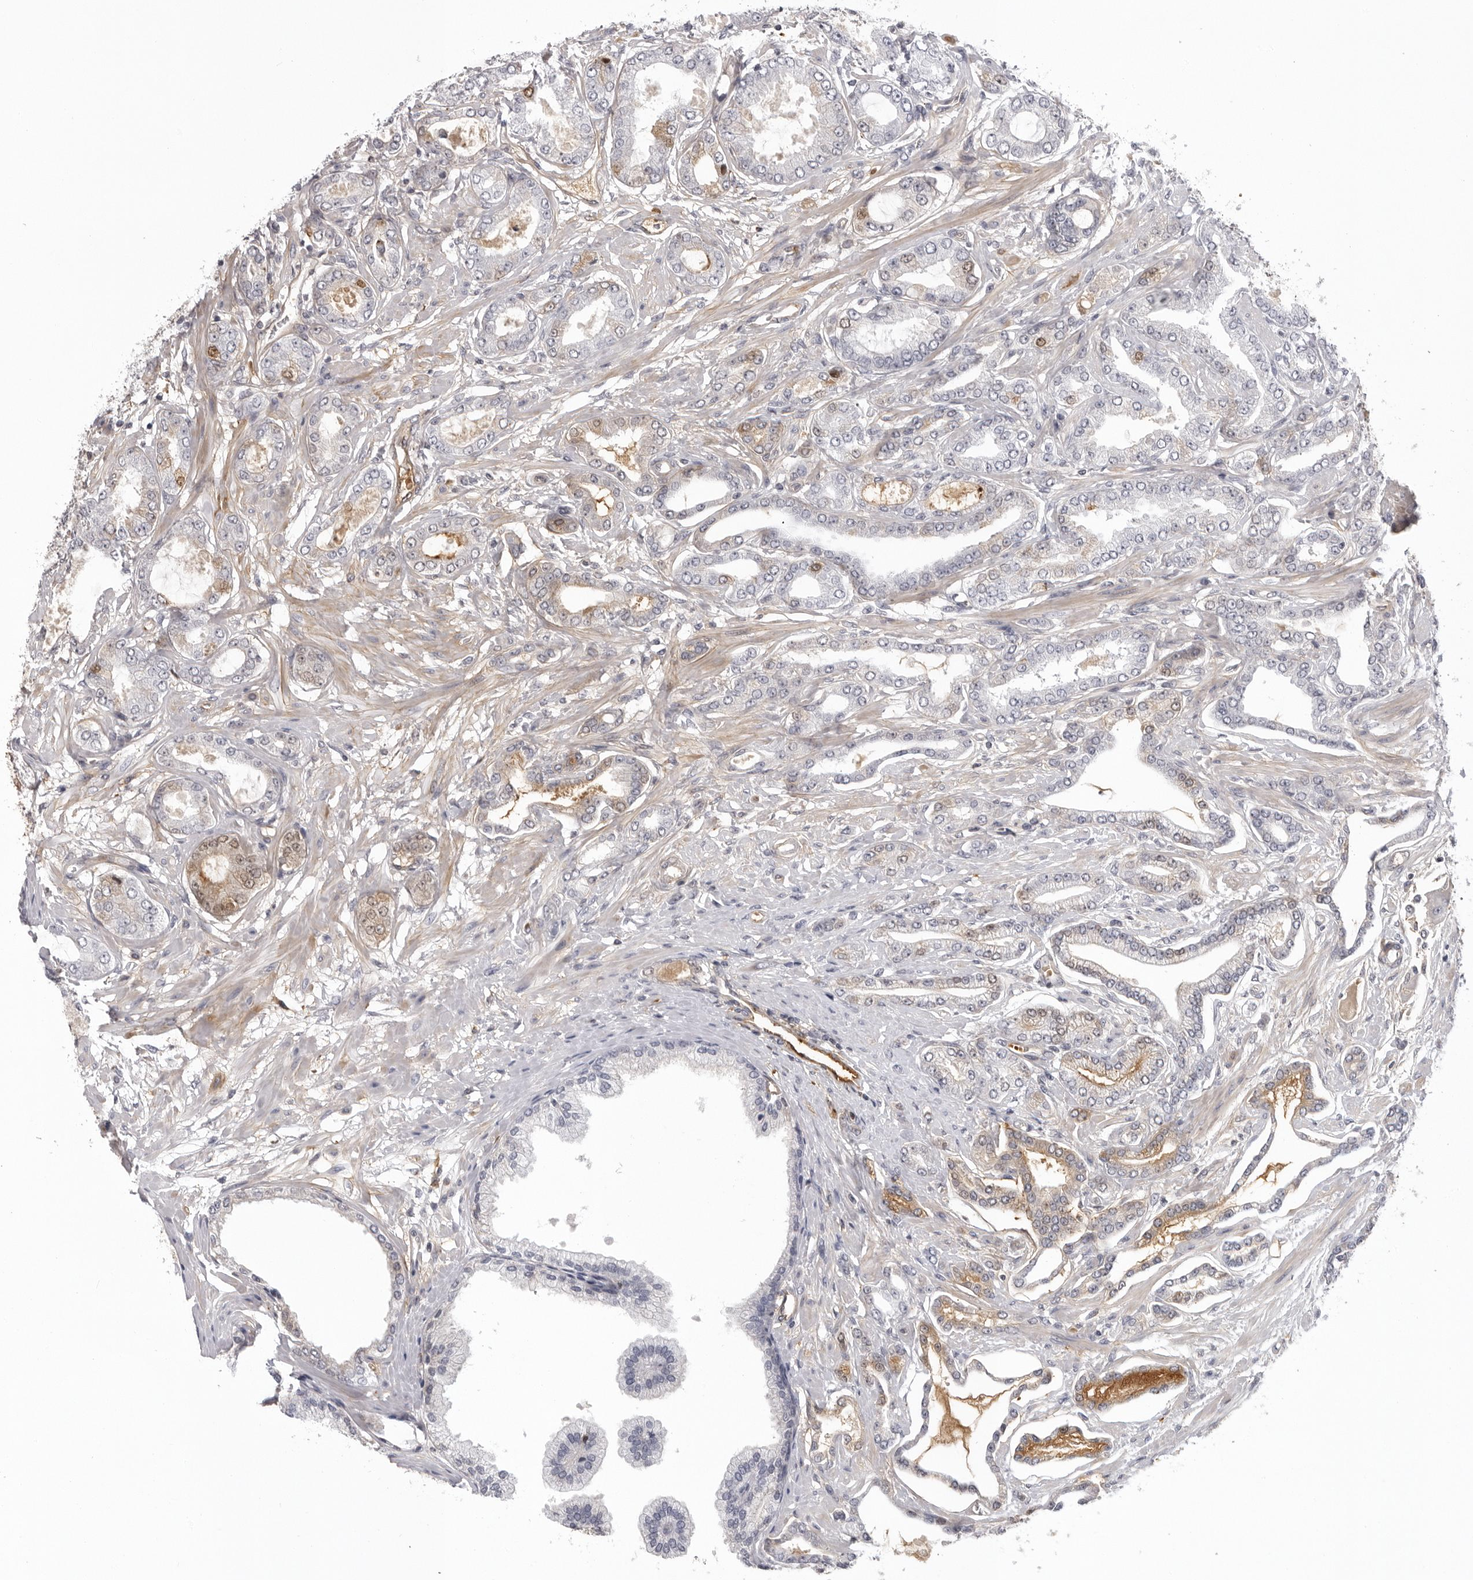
{"staining": {"intensity": "weak", "quantity": "<25%", "location": "cytoplasmic/membranous,nuclear"}, "tissue": "prostate cancer", "cell_type": "Tumor cells", "image_type": "cancer", "snomed": [{"axis": "morphology", "description": "Adenocarcinoma, Low grade"}, {"axis": "topography", "description": "Prostate"}], "caption": "There is no significant positivity in tumor cells of prostate cancer (adenocarcinoma (low-grade)).", "gene": "PLEKHF2", "patient": {"sex": "male", "age": 63}}